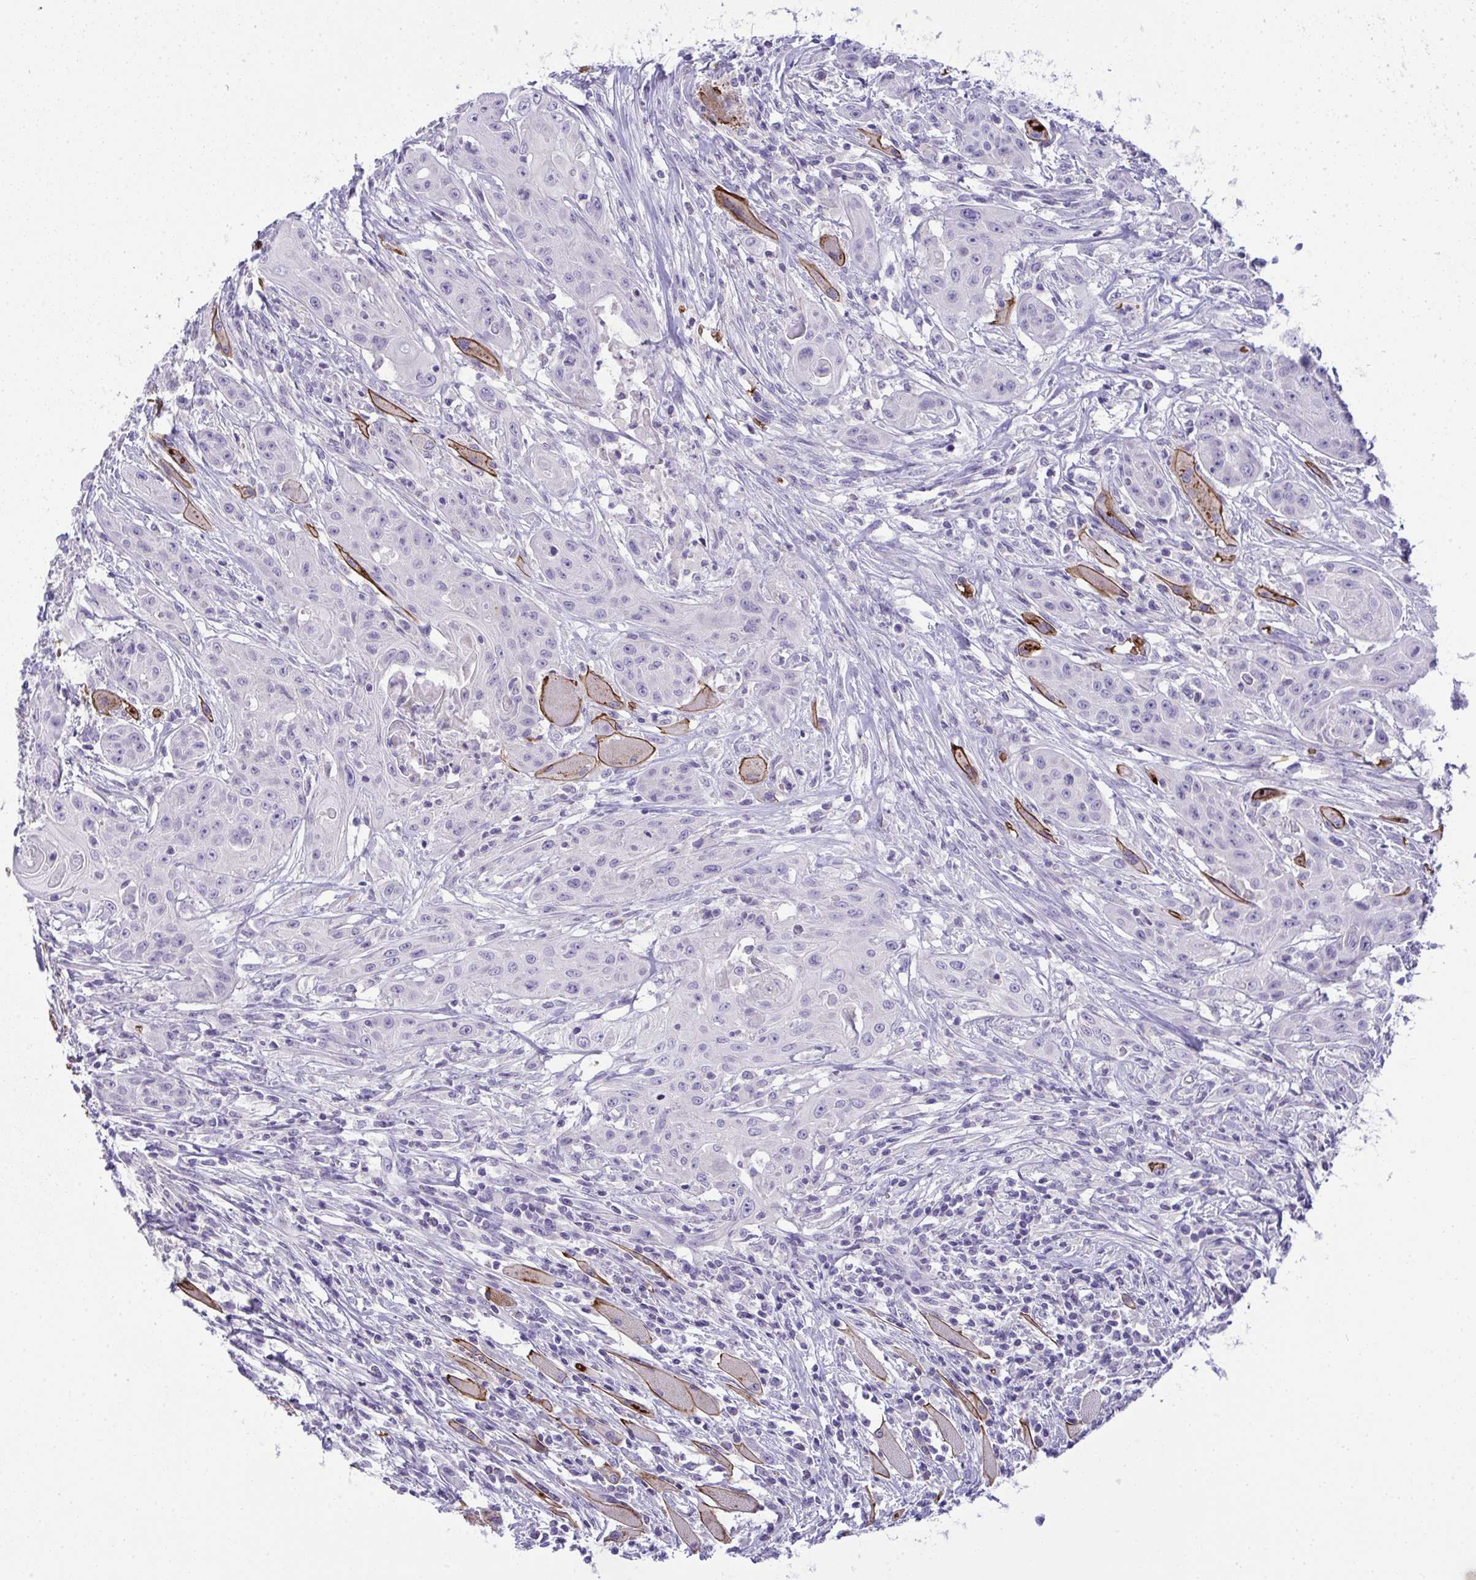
{"staining": {"intensity": "negative", "quantity": "none", "location": "none"}, "tissue": "head and neck cancer", "cell_type": "Tumor cells", "image_type": "cancer", "snomed": [{"axis": "morphology", "description": "Squamous cell carcinoma, NOS"}, {"axis": "topography", "description": "Oral tissue"}, {"axis": "topography", "description": "Head-Neck"}, {"axis": "topography", "description": "Neck, NOS"}], "caption": "The micrograph exhibits no staining of tumor cells in head and neck squamous cell carcinoma. (Stains: DAB IHC with hematoxylin counter stain, Microscopy: brightfield microscopy at high magnification).", "gene": "SPTB", "patient": {"sex": "female", "age": 55}}